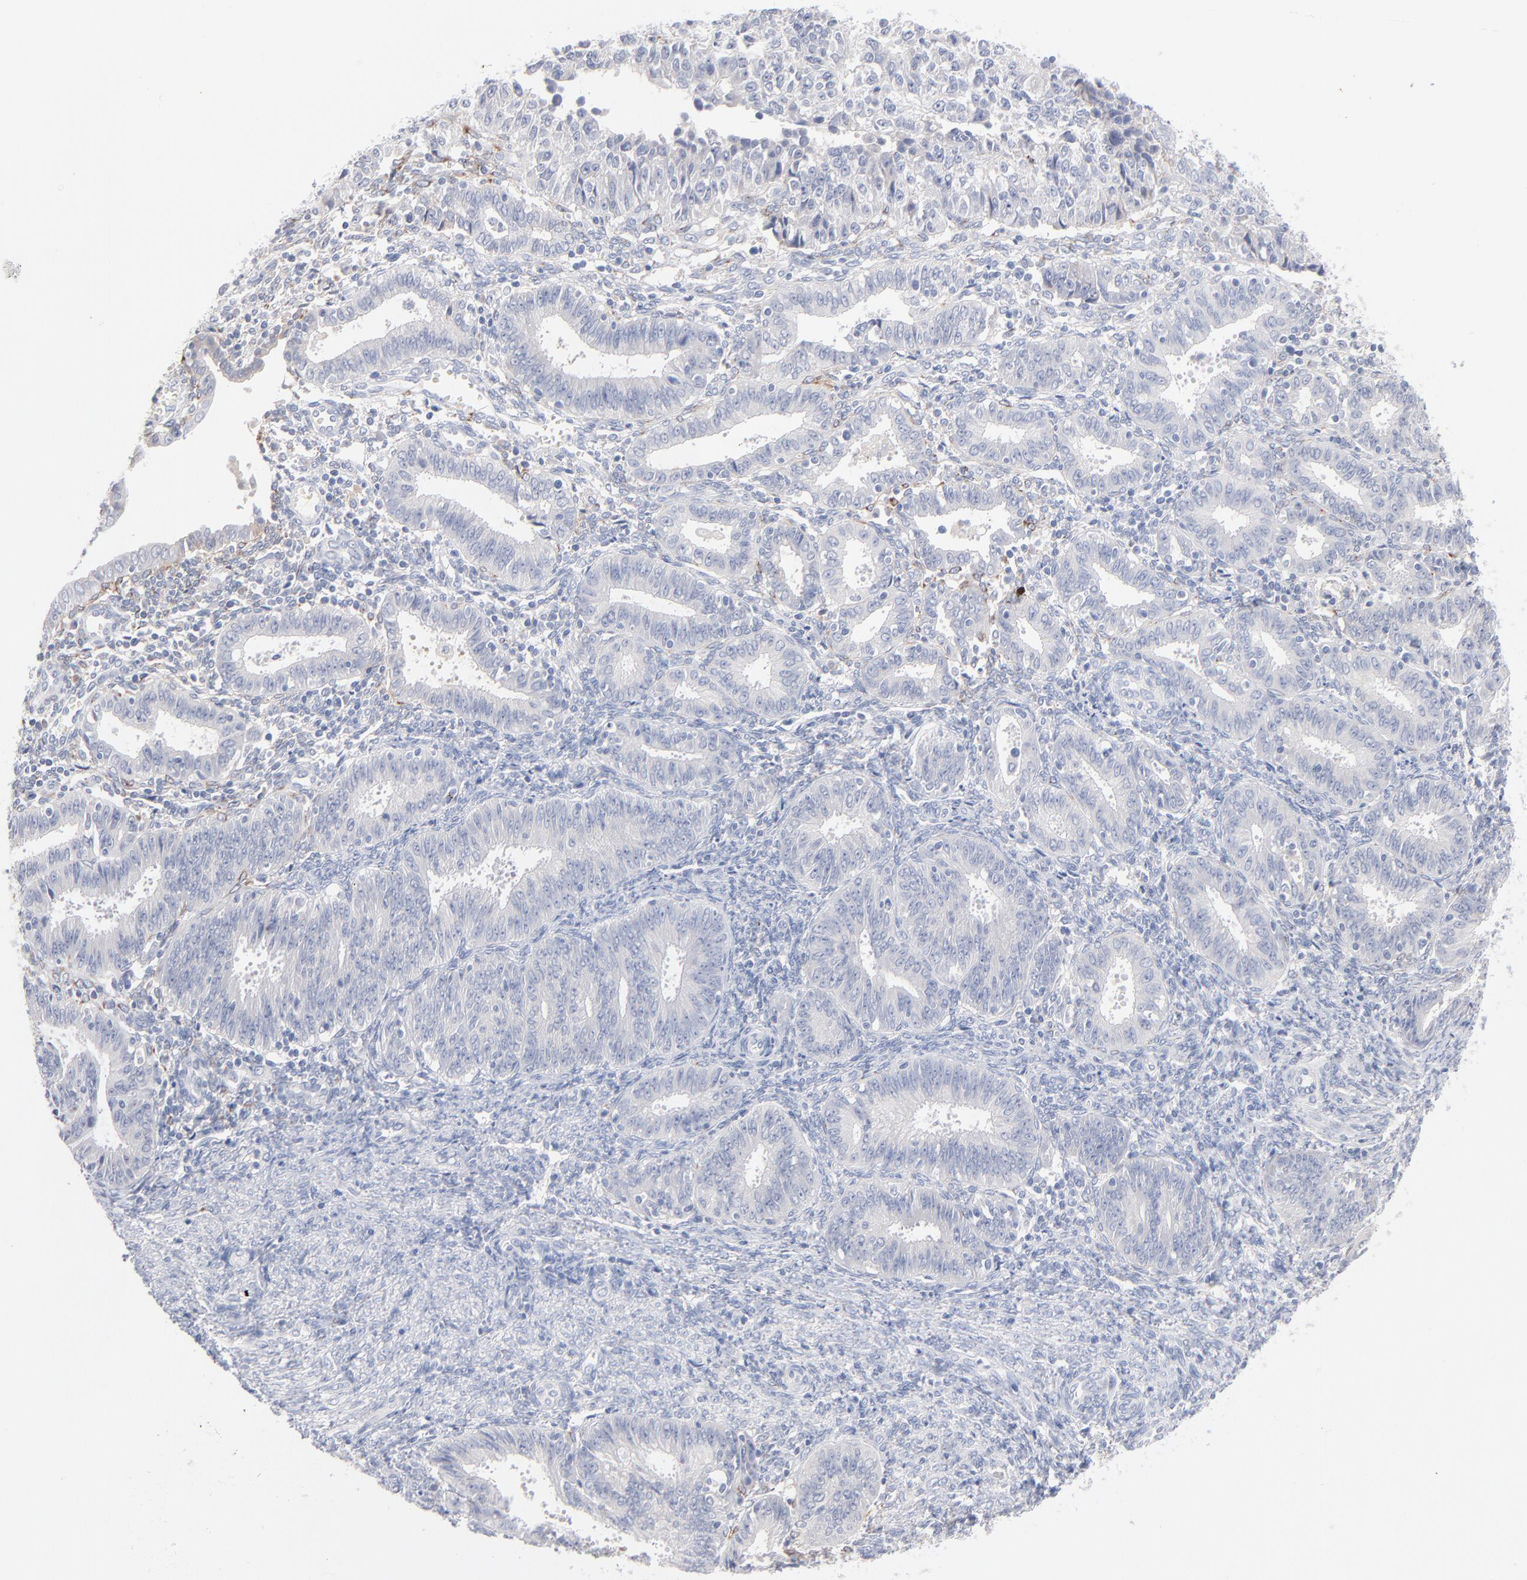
{"staining": {"intensity": "negative", "quantity": "none", "location": "none"}, "tissue": "endometrial cancer", "cell_type": "Tumor cells", "image_type": "cancer", "snomed": [{"axis": "morphology", "description": "Adenocarcinoma, NOS"}, {"axis": "topography", "description": "Endometrium"}], "caption": "Adenocarcinoma (endometrial) was stained to show a protein in brown. There is no significant expression in tumor cells.", "gene": "F12", "patient": {"sex": "female", "age": 42}}